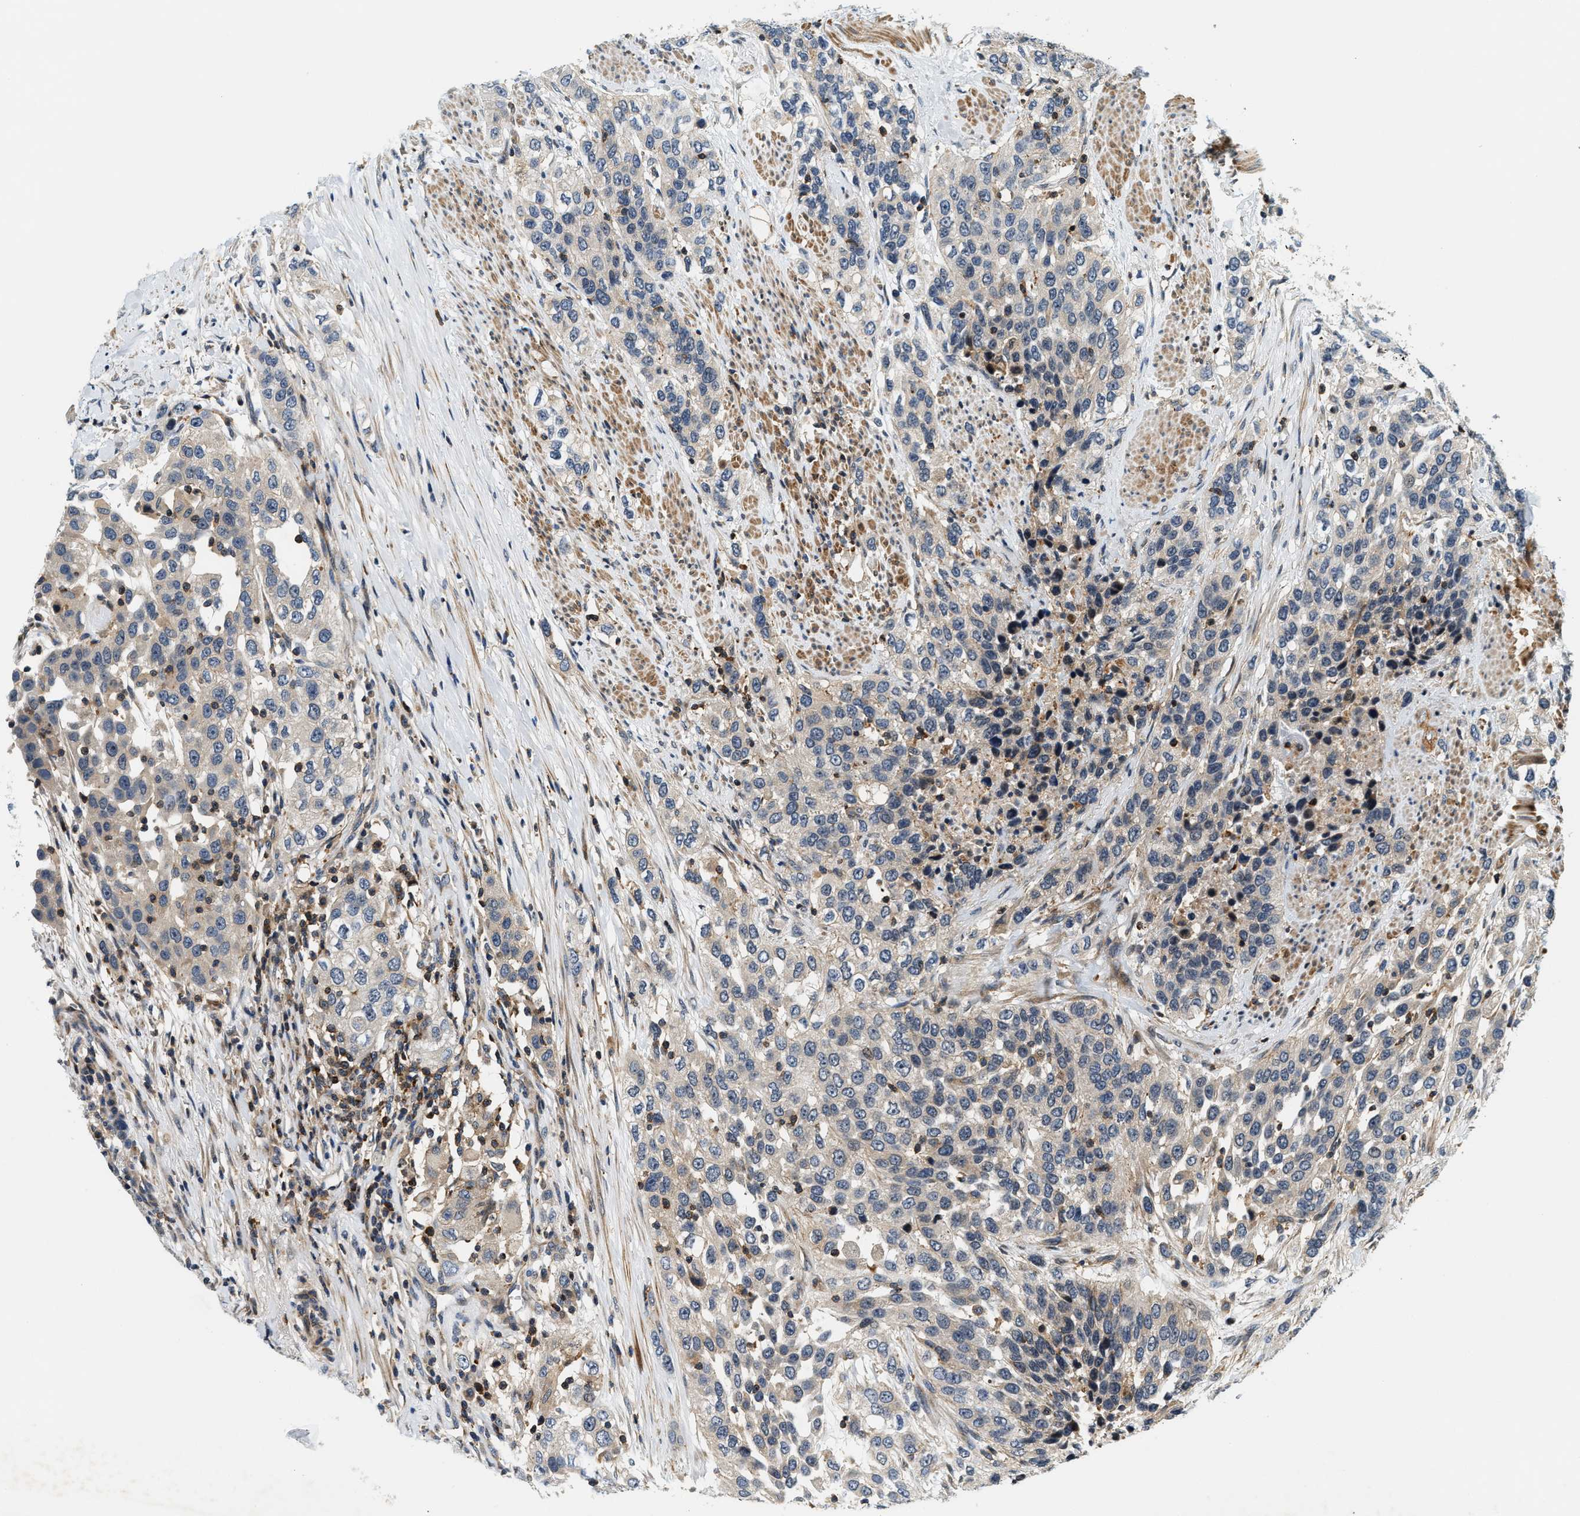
{"staining": {"intensity": "weak", "quantity": "<25%", "location": "cytoplasmic/membranous"}, "tissue": "urothelial cancer", "cell_type": "Tumor cells", "image_type": "cancer", "snomed": [{"axis": "morphology", "description": "Urothelial carcinoma, High grade"}, {"axis": "topography", "description": "Urinary bladder"}], "caption": "Immunohistochemistry (IHC) image of human urothelial cancer stained for a protein (brown), which demonstrates no positivity in tumor cells. (DAB (3,3'-diaminobenzidine) immunohistochemistry, high magnification).", "gene": "SAMD9", "patient": {"sex": "female", "age": 80}}